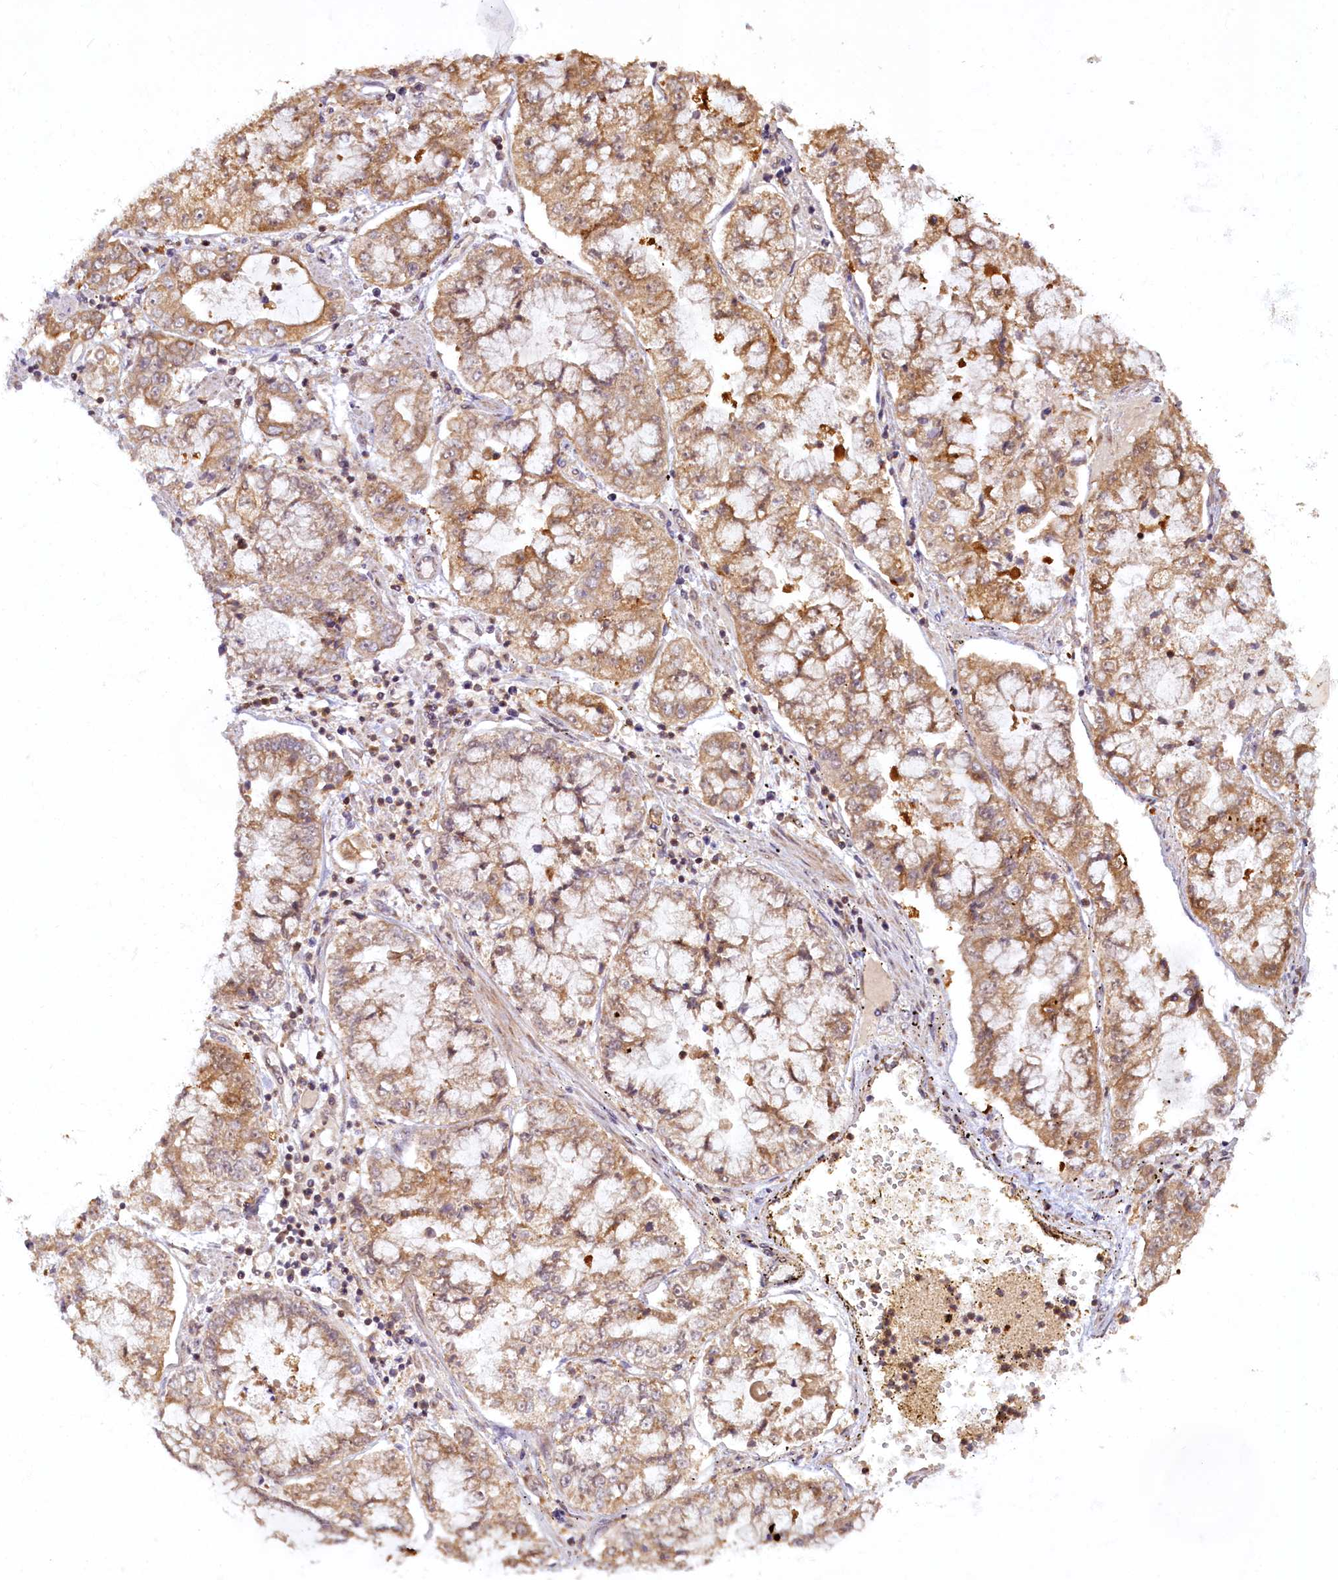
{"staining": {"intensity": "moderate", "quantity": ">75%", "location": "cytoplasmic/membranous"}, "tissue": "stomach cancer", "cell_type": "Tumor cells", "image_type": "cancer", "snomed": [{"axis": "morphology", "description": "Adenocarcinoma, NOS"}, {"axis": "topography", "description": "Stomach"}], "caption": "A histopathology image of adenocarcinoma (stomach) stained for a protein demonstrates moderate cytoplasmic/membranous brown staining in tumor cells.", "gene": "CARD8", "patient": {"sex": "male", "age": 76}}